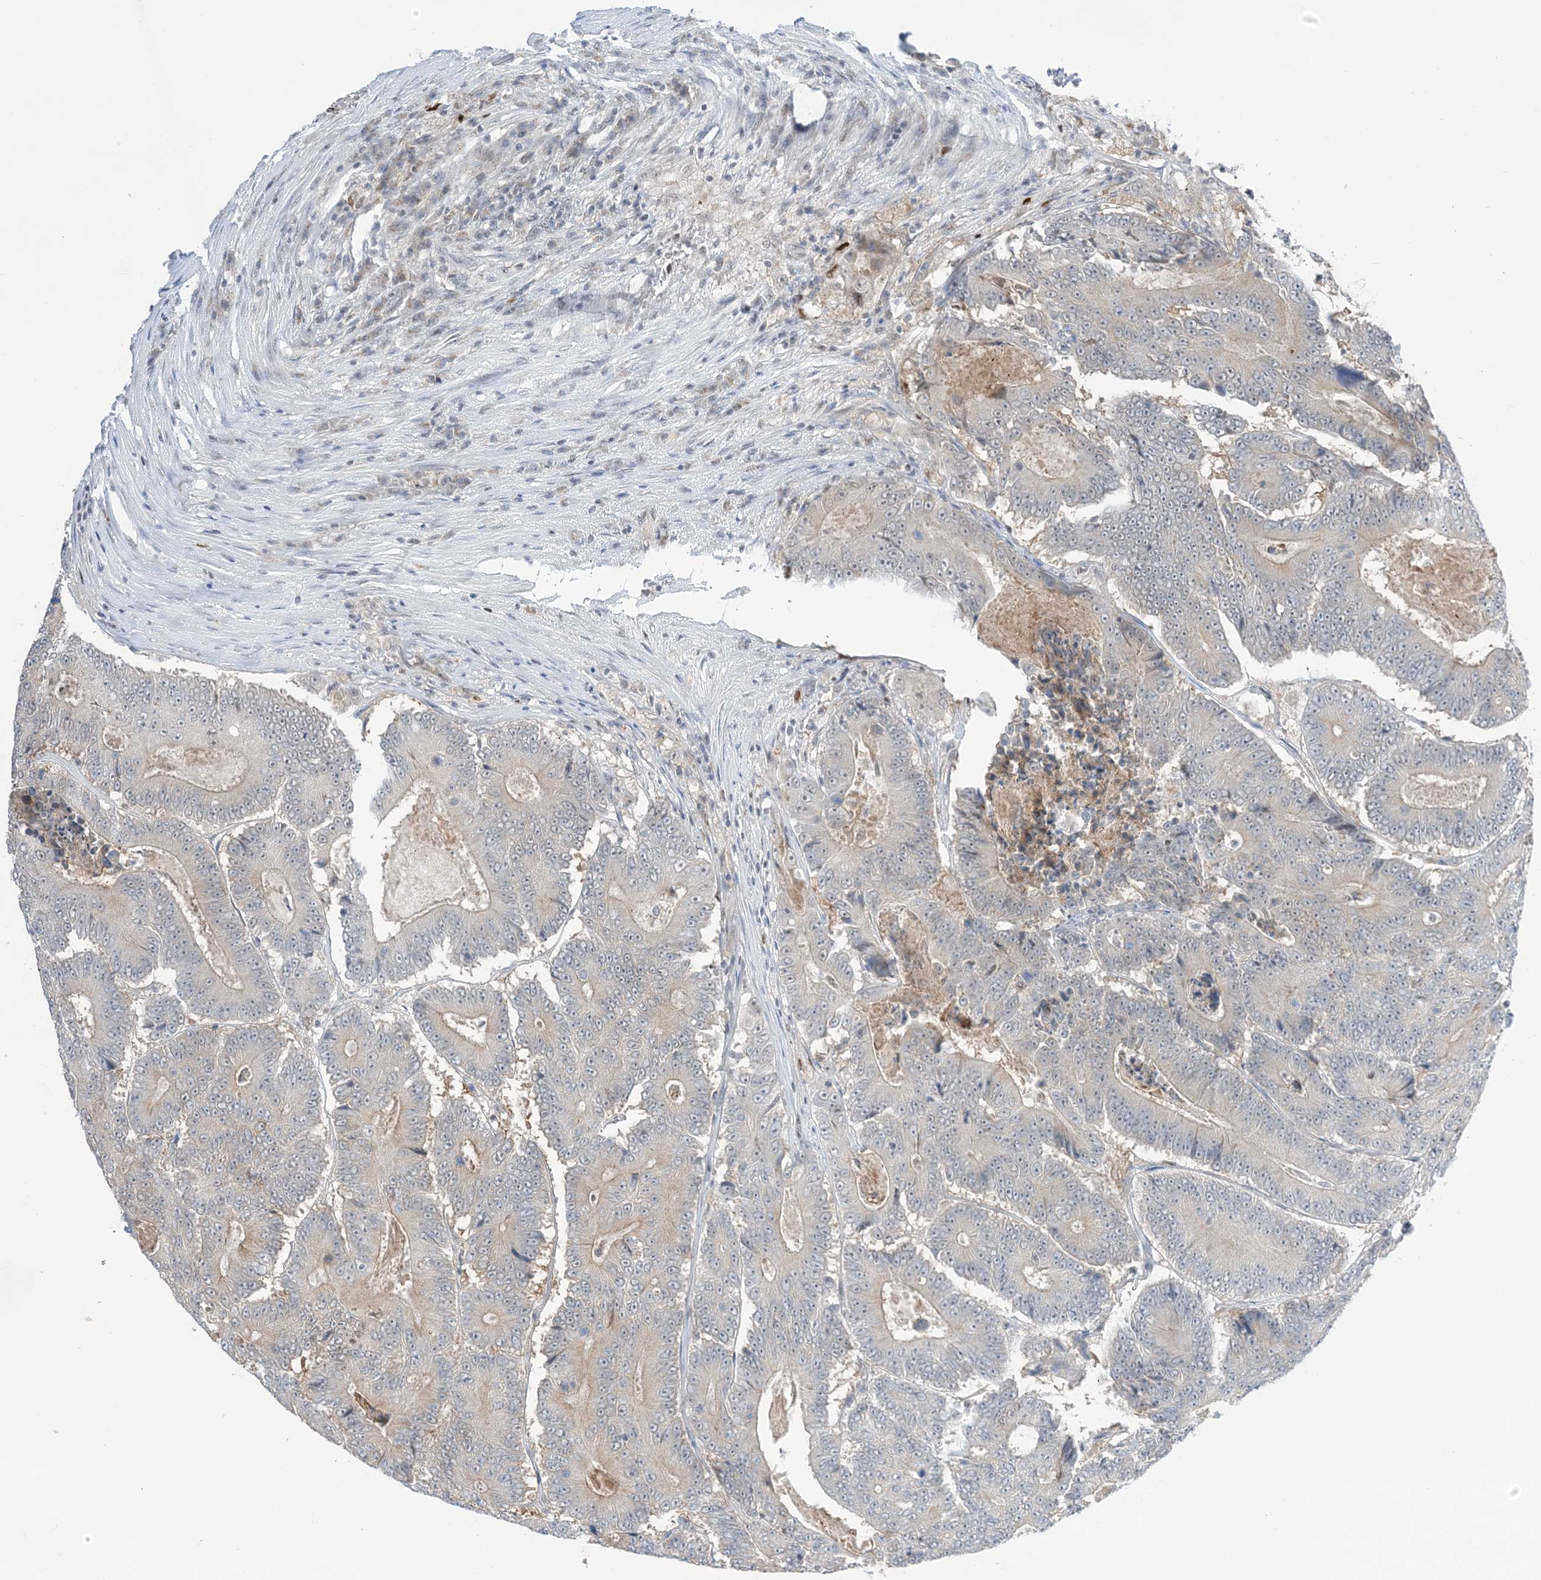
{"staining": {"intensity": "negative", "quantity": "none", "location": "none"}, "tissue": "colorectal cancer", "cell_type": "Tumor cells", "image_type": "cancer", "snomed": [{"axis": "morphology", "description": "Adenocarcinoma, NOS"}, {"axis": "topography", "description": "Colon"}], "caption": "Immunohistochemistry micrograph of neoplastic tissue: adenocarcinoma (colorectal) stained with DAB (3,3'-diaminobenzidine) exhibits no significant protein positivity in tumor cells. (DAB (3,3'-diaminobenzidine) immunohistochemistry (IHC), high magnification).", "gene": "TFPT", "patient": {"sex": "male", "age": 83}}